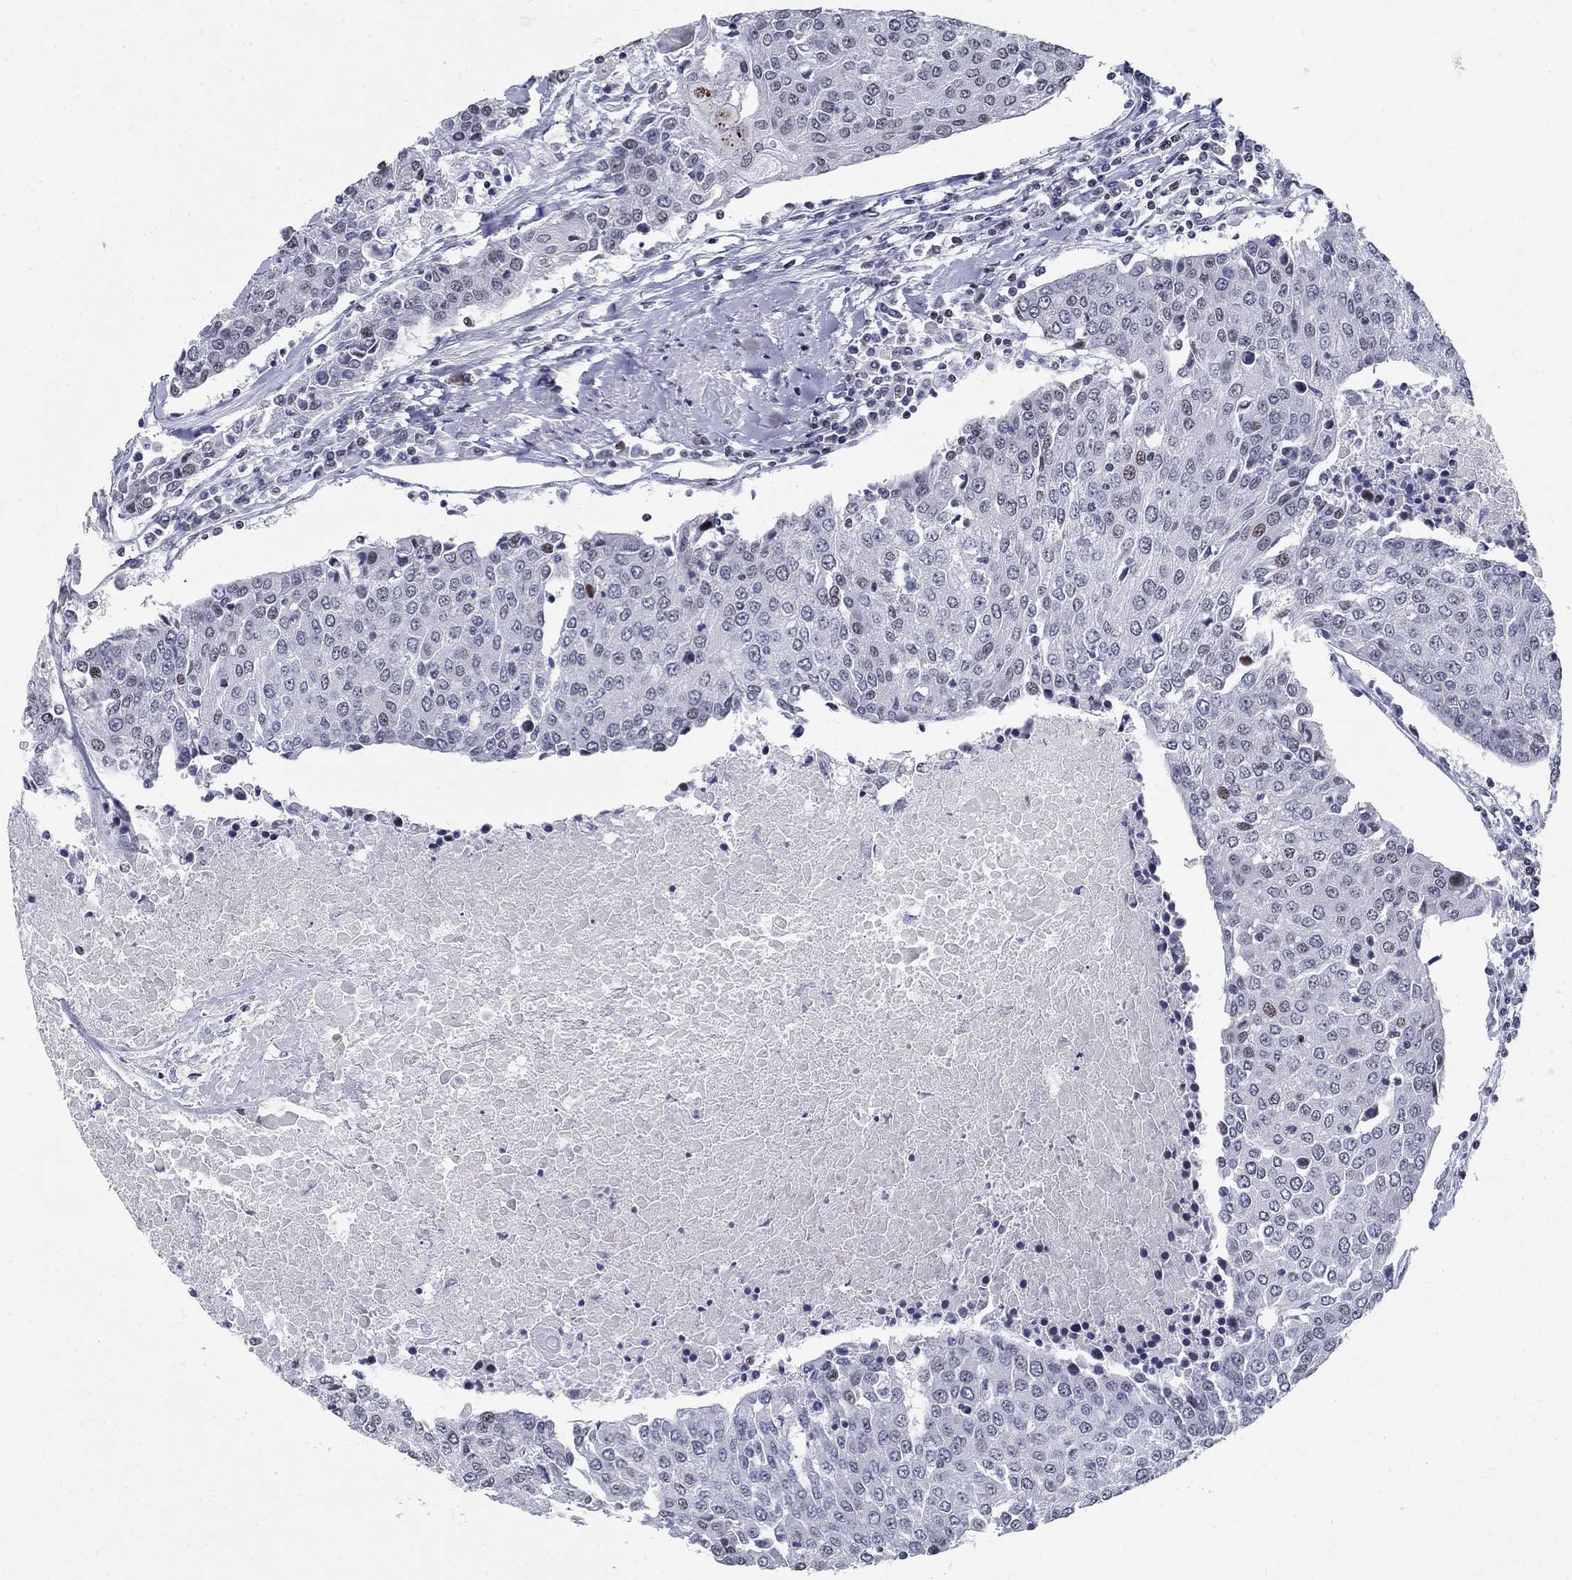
{"staining": {"intensity": "negative", "quantity": "none", "location": "none"}, "tissue": "urothelial cancer", "cell_type": "Tumor cells", "image_type": "cancer", "snomed": [{"axis": "morphology", "description": "Urothelial carcinoma, High grade"}, {"axis": "topography", "description": "Urinary bladder"}], "caption": "Urothelial cancer was stained to show a protein in brown. There is no significant staining in tumor cells. Brightfield microscopy of immunohistochemistry (IHC) stained with DAB (brown) and hematoxylin (blue), captured at high magnification.", "gene": "BHLHE22", "patient": {"sex": "female", "age": 85}}